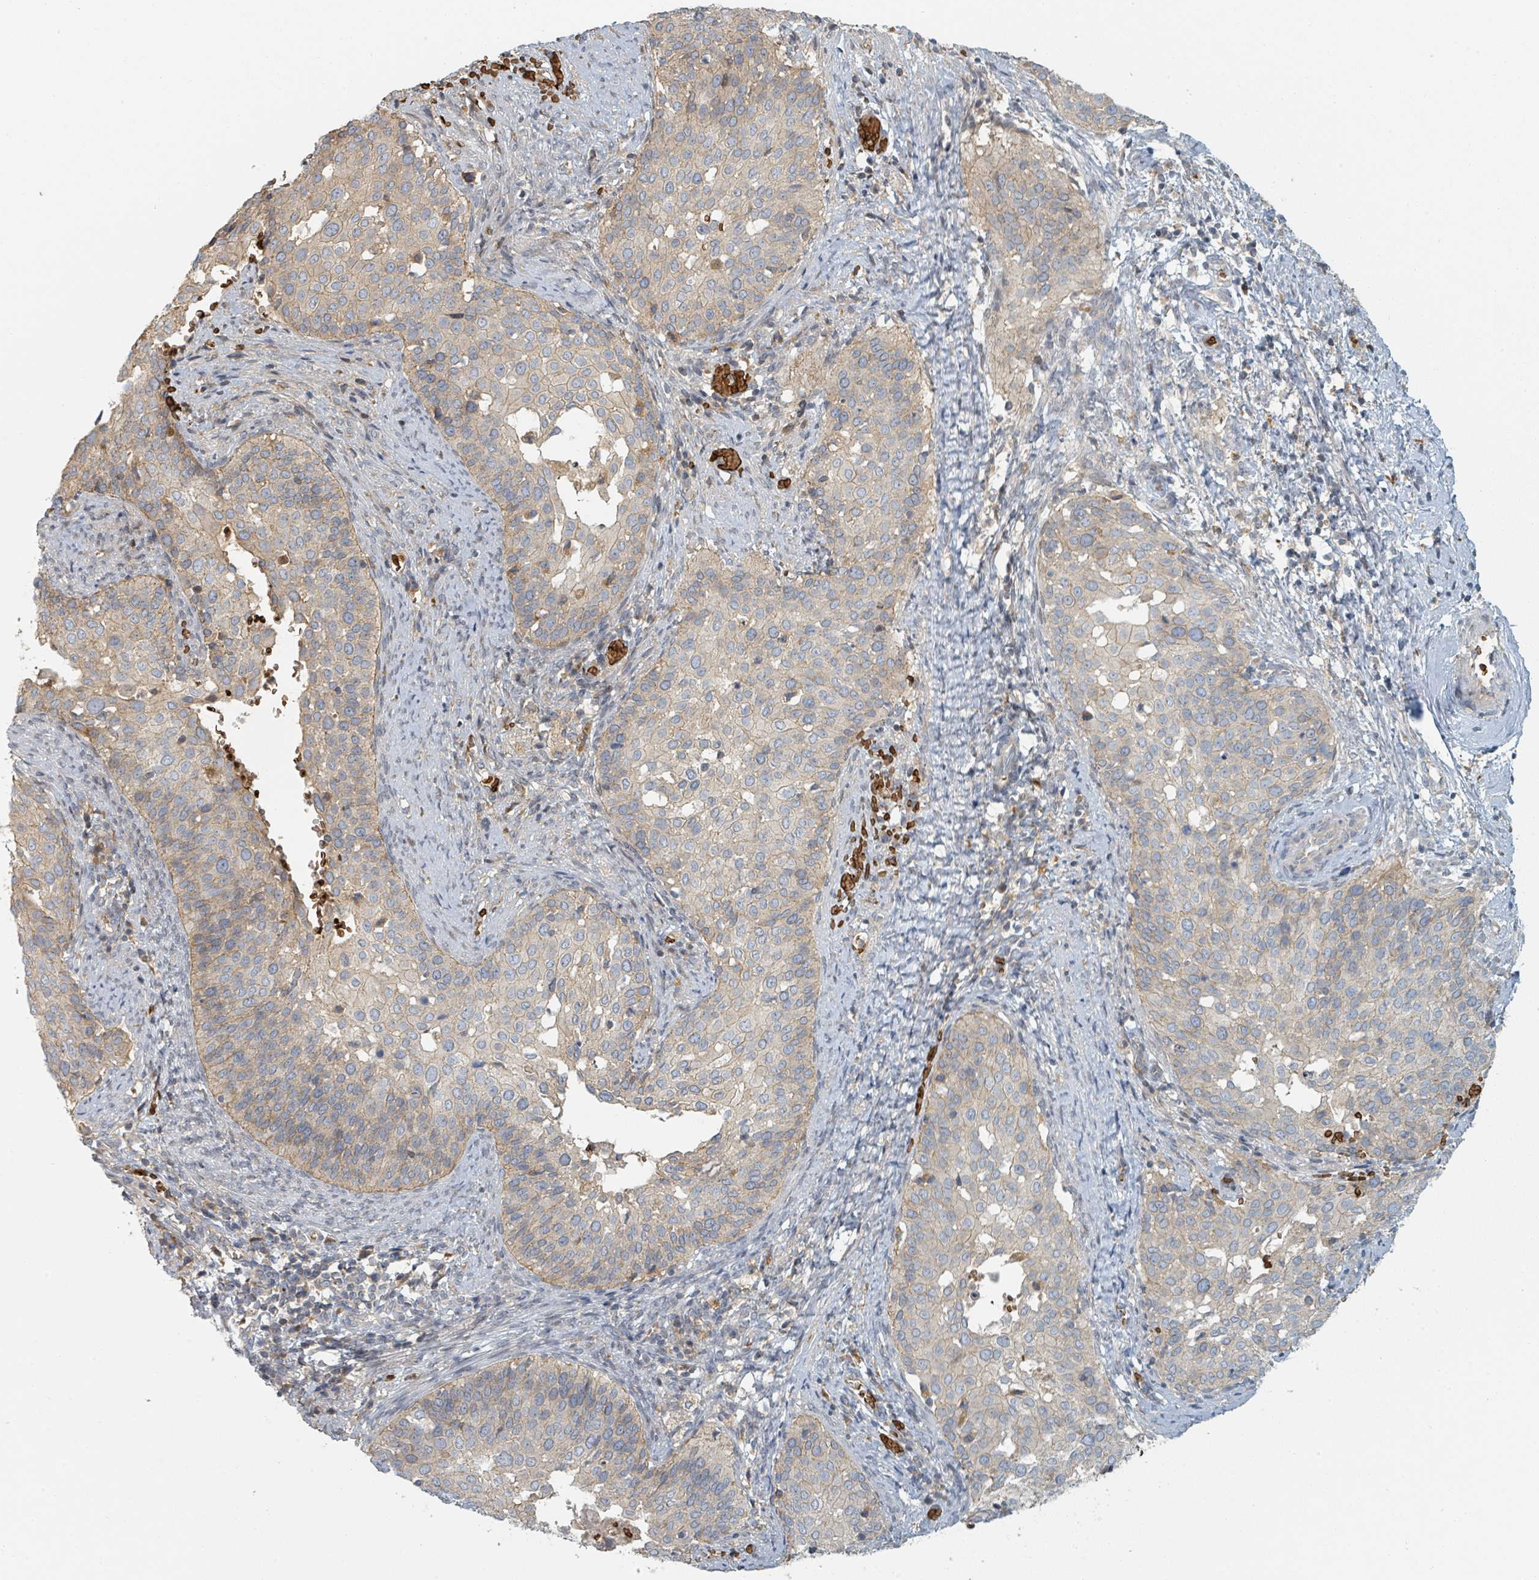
{"staining": {"intensity": "weak", "quantity": "<25%", "location": "cytoplasmic/membranous"}, "tissue": "cervical cancer", "cell_type": "Tumor cells", "image_type": "cancer", "snomed": [{"axis": "morphology", "description": "Squamous cell carcinoma, NOS"}, {"axis": "topography", "description": "Cervix"}], "caption": "Immunohistochemical staining of squamous cell carcinoma (cervical) demonstrates no significant expression in tumor cells.", "gene": "TRPC4AP", "patient": {"sex": "female", "age": 44}}